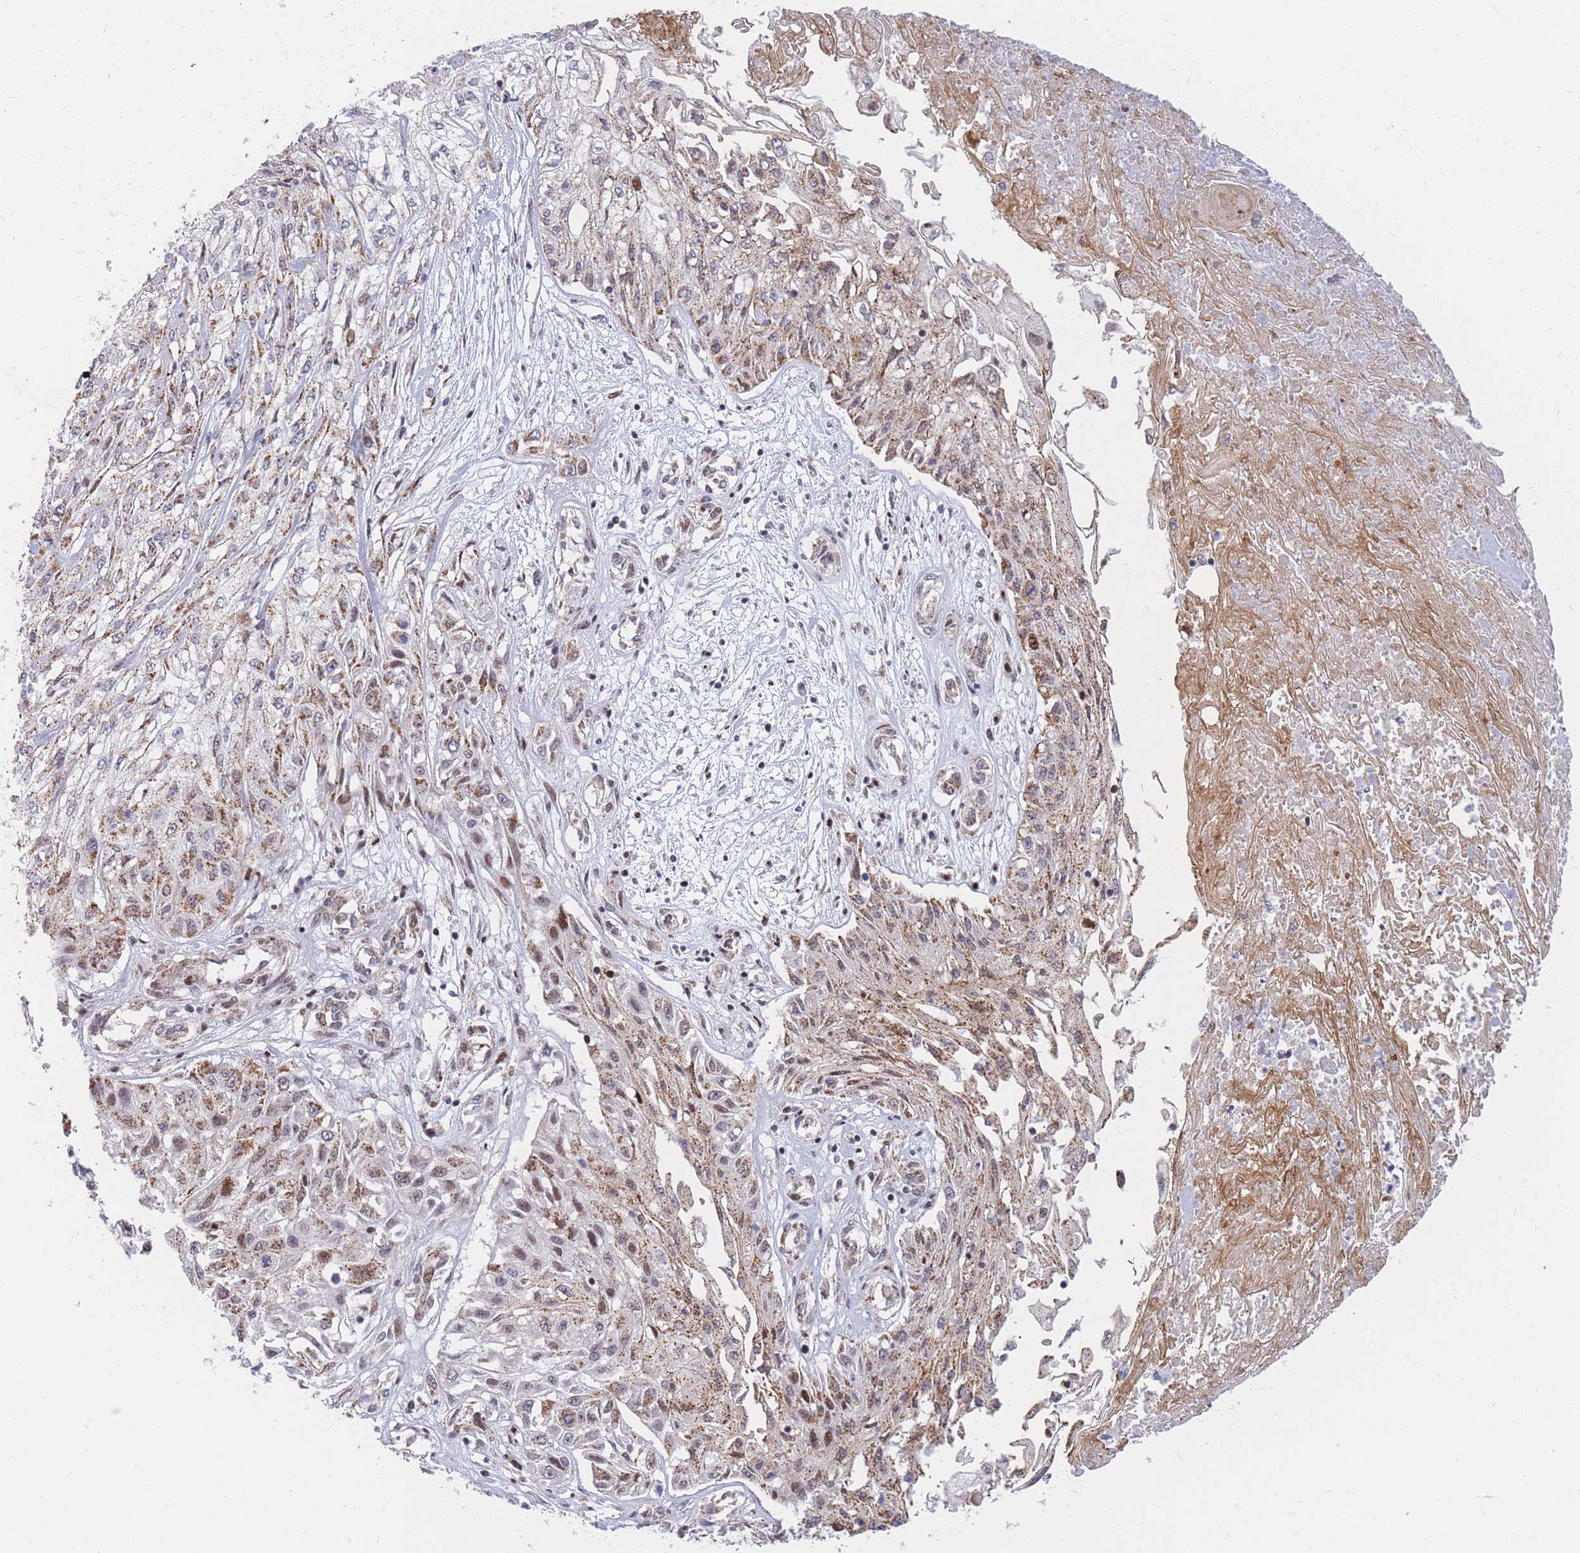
{"staining": {"intensity": "moderate", "quantity": ">75%", "location": "cytoplasmic/membranous"}, "tissue": "skin cancer", "cell_type": "Tumor cells", "image_type": "cancer", "snomed": [{"axis": "morphology", "description": "Squamous cell carcinoma, NOS"}, {"axis": "morphology", "description": "Squamous cell carcinoma, metastatic, NOS"}, {"axis": "topography", "description": "Skin"}, {"axis": "topography", "description": "Lymph node"}], "caption": "Immunohistochemical staining of human skin cancer reveals moderate cytoplasmic/membranous protein expression in approximately >75% of tumor cells.", "gene": "MOB4", "patient": {"sex": "male", "age": 75}}